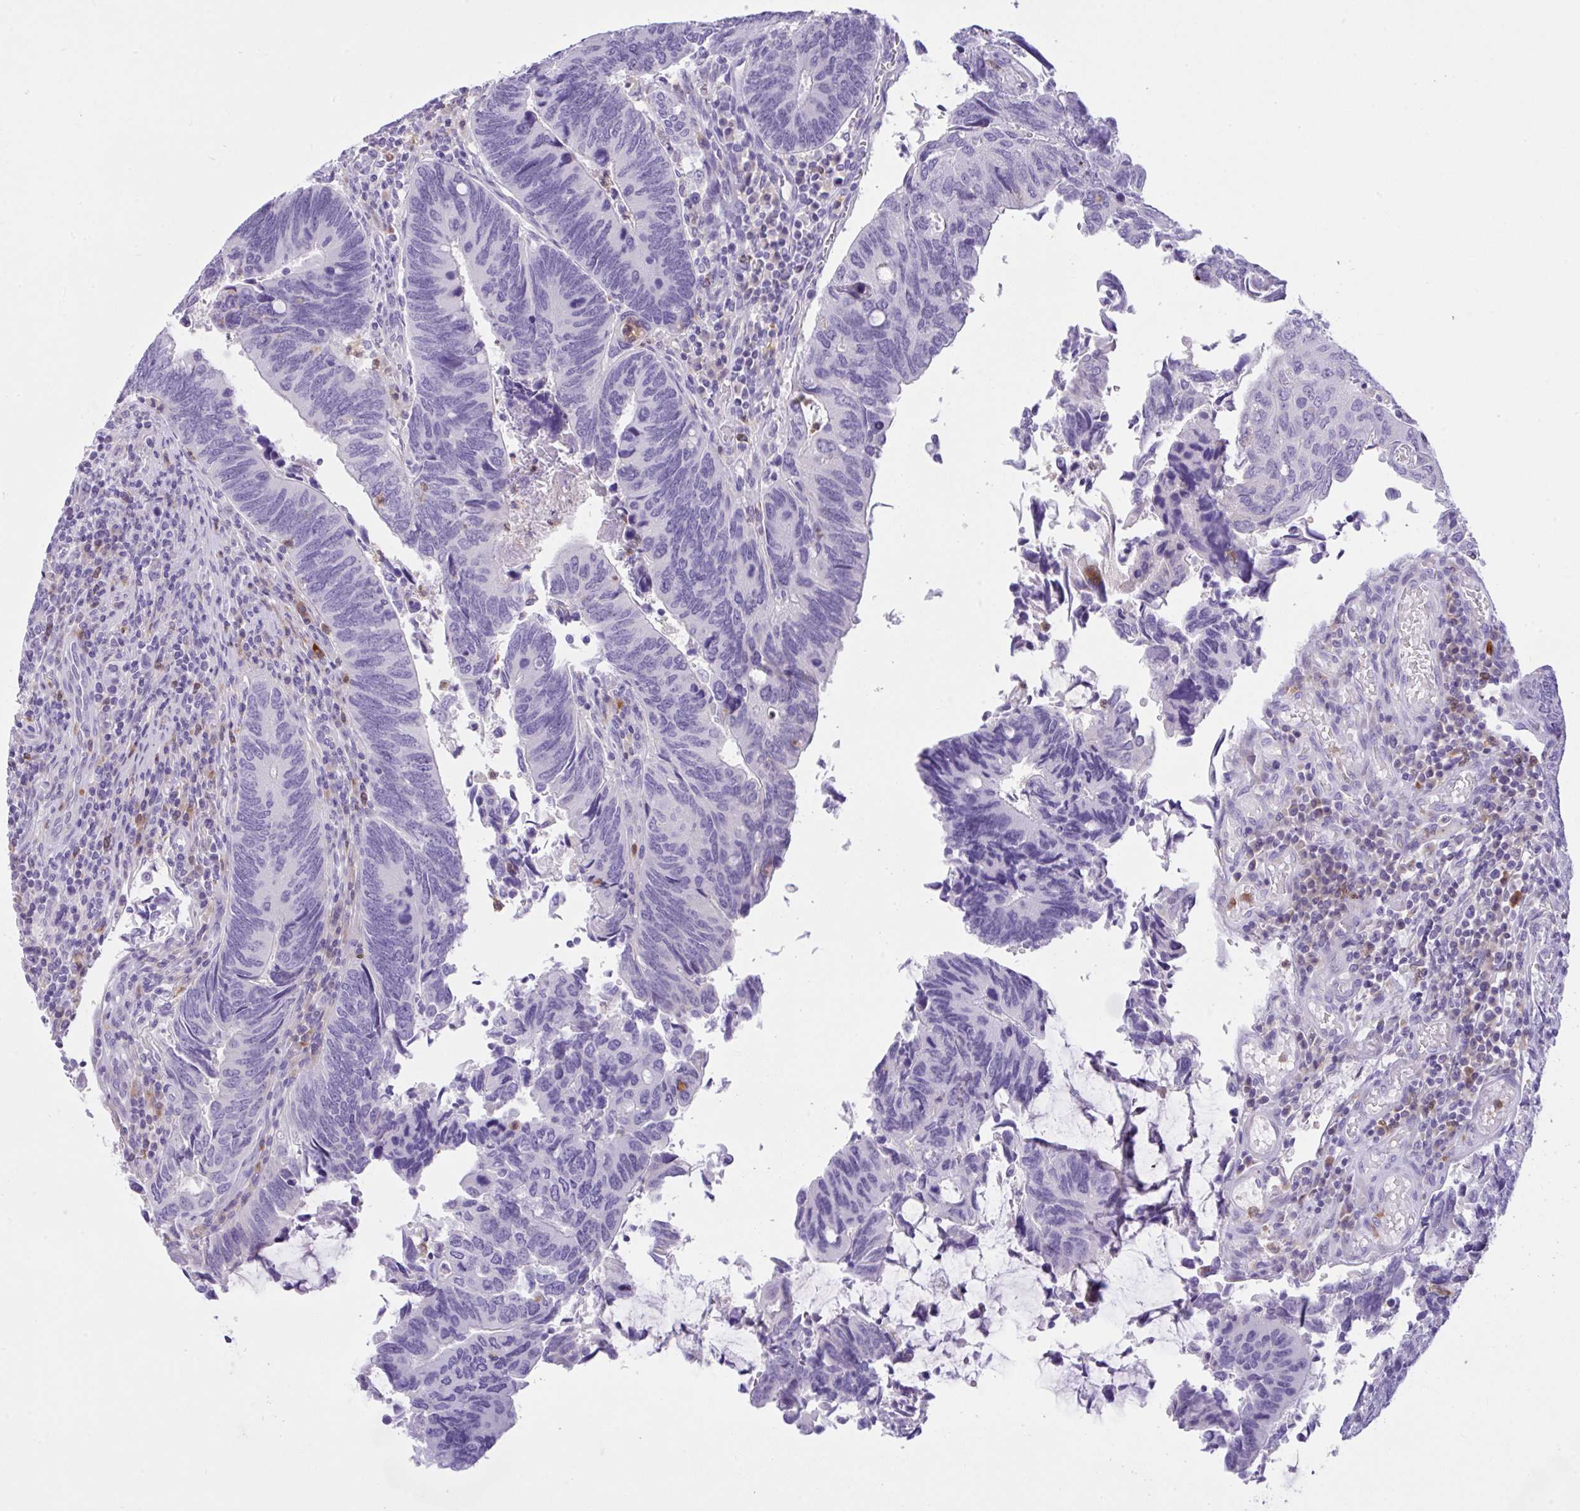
{"staining": {"intensity": "negative", "quantity": "none", "location": "none"}, "tissue": "colorectal cancer", "cell_type": "Tumor cells", "image_type": "cancer", "snomed": [{"axis": "morphology", "description": "Adenocarcinoma, NOS"}, {"axis": "topography", "description": "Colon"}], "caption": "Tumor cells are negative for protein expression in human colorectal cancer. Nuclei are stained in blue.", "gene": "NCF1", "patient": {"sex": "male", "age": 87}}